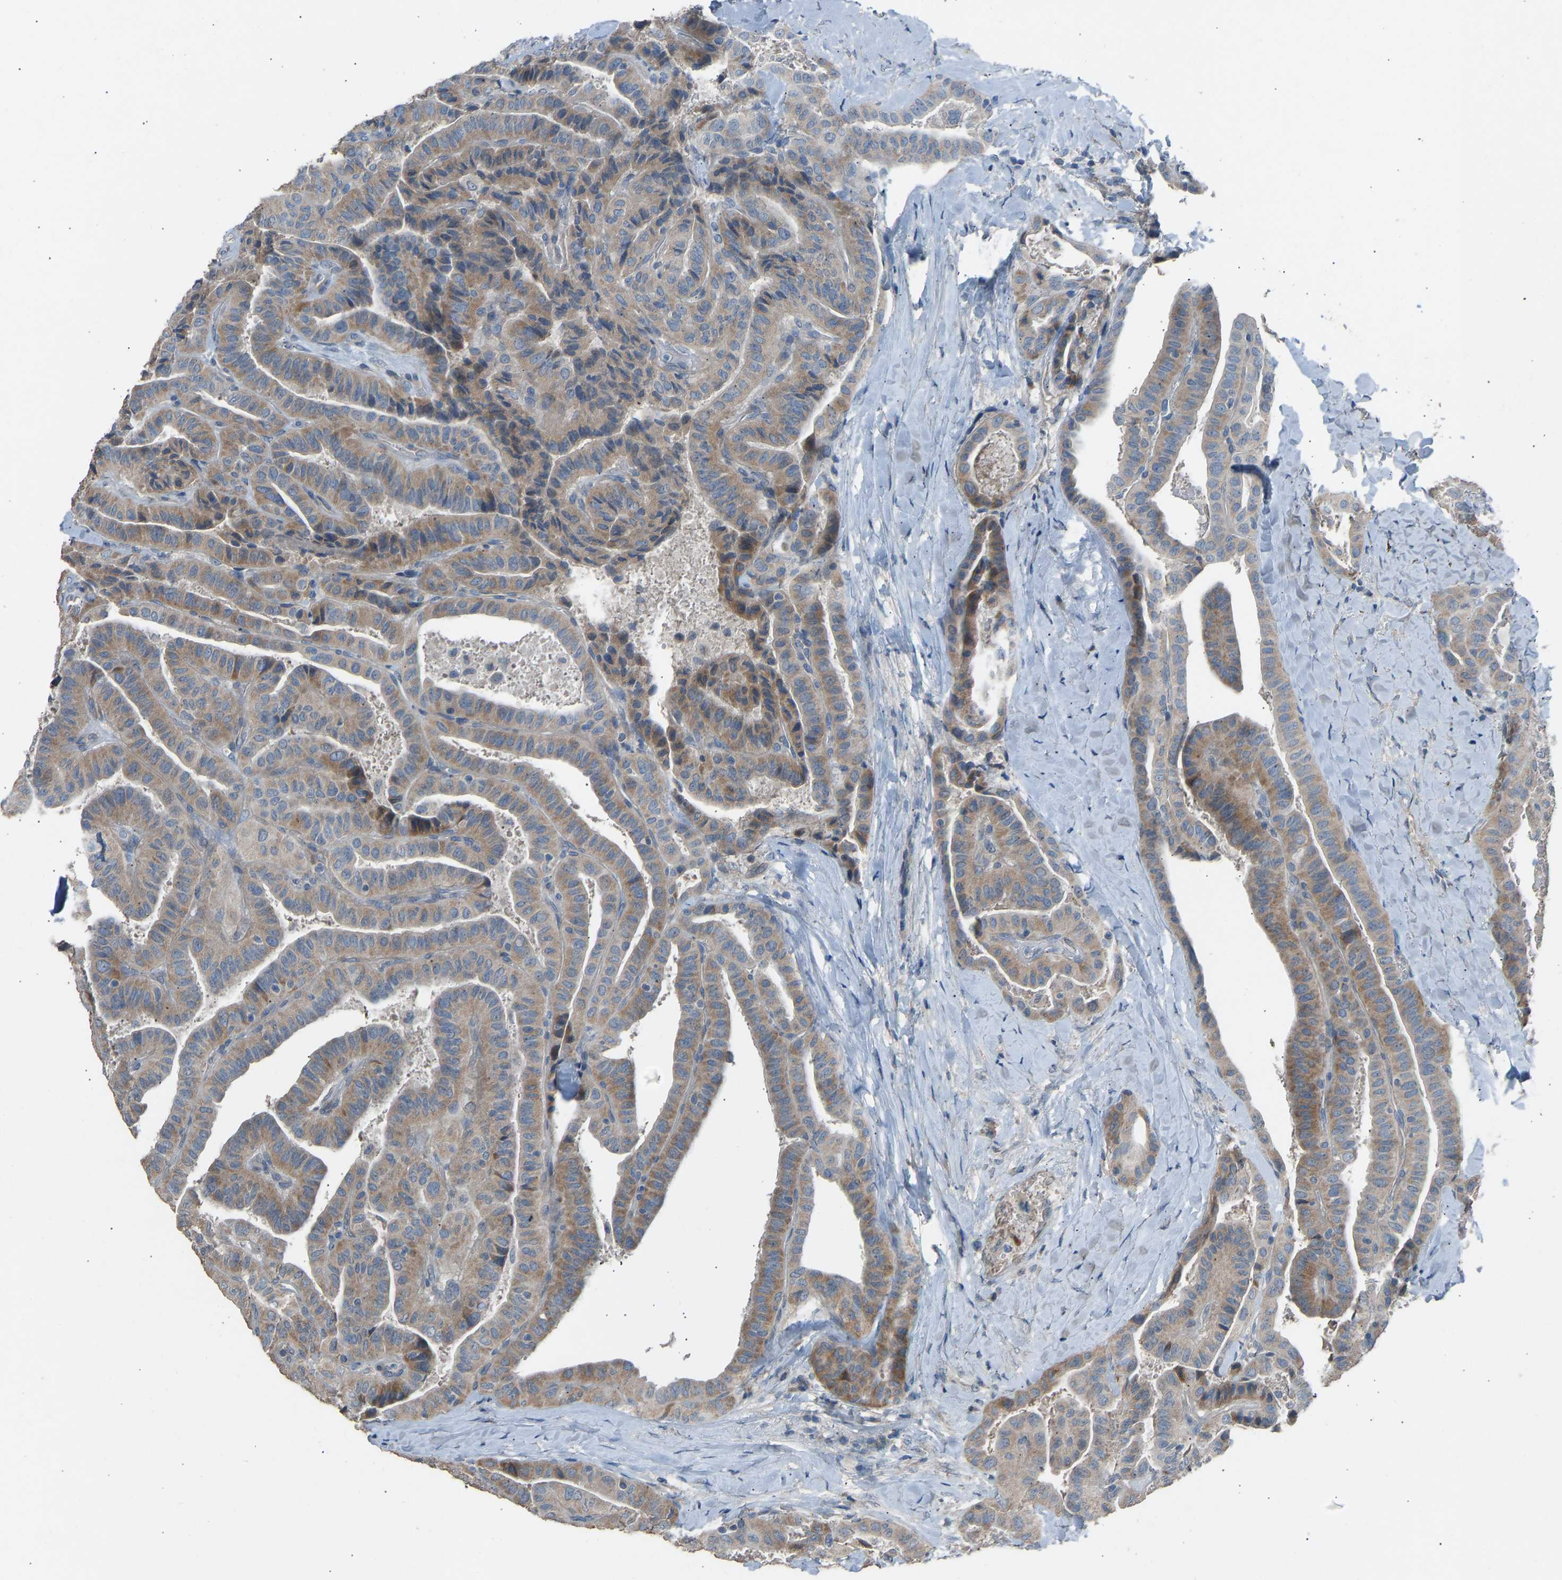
{"staining": {"intensity": "moderate", "quantity": ">75%", "location": "cytoplasmic/membranous"}, "tissue": "thyroid cancer", "cell_type": "Tumor cells", "image_type": "cancer", "snomed": [{"axis": "morphology", "description": "Papillary adenocarcinoma, NOS"}, {"axis": "topography", "description": "Thyroid gland"}], "caption": "A micrograph of papillary adenocarcinoma (thyroid) stained for a protein demonstrates moderate cytoplasmic/membranous brown staining in tumor cells. Immunohistochemistry (ihc) stains the protein in brown and the nuclei are stained blue.", "gene": "TGFBR3", "patient": {"sex": "male", "age": 77}}